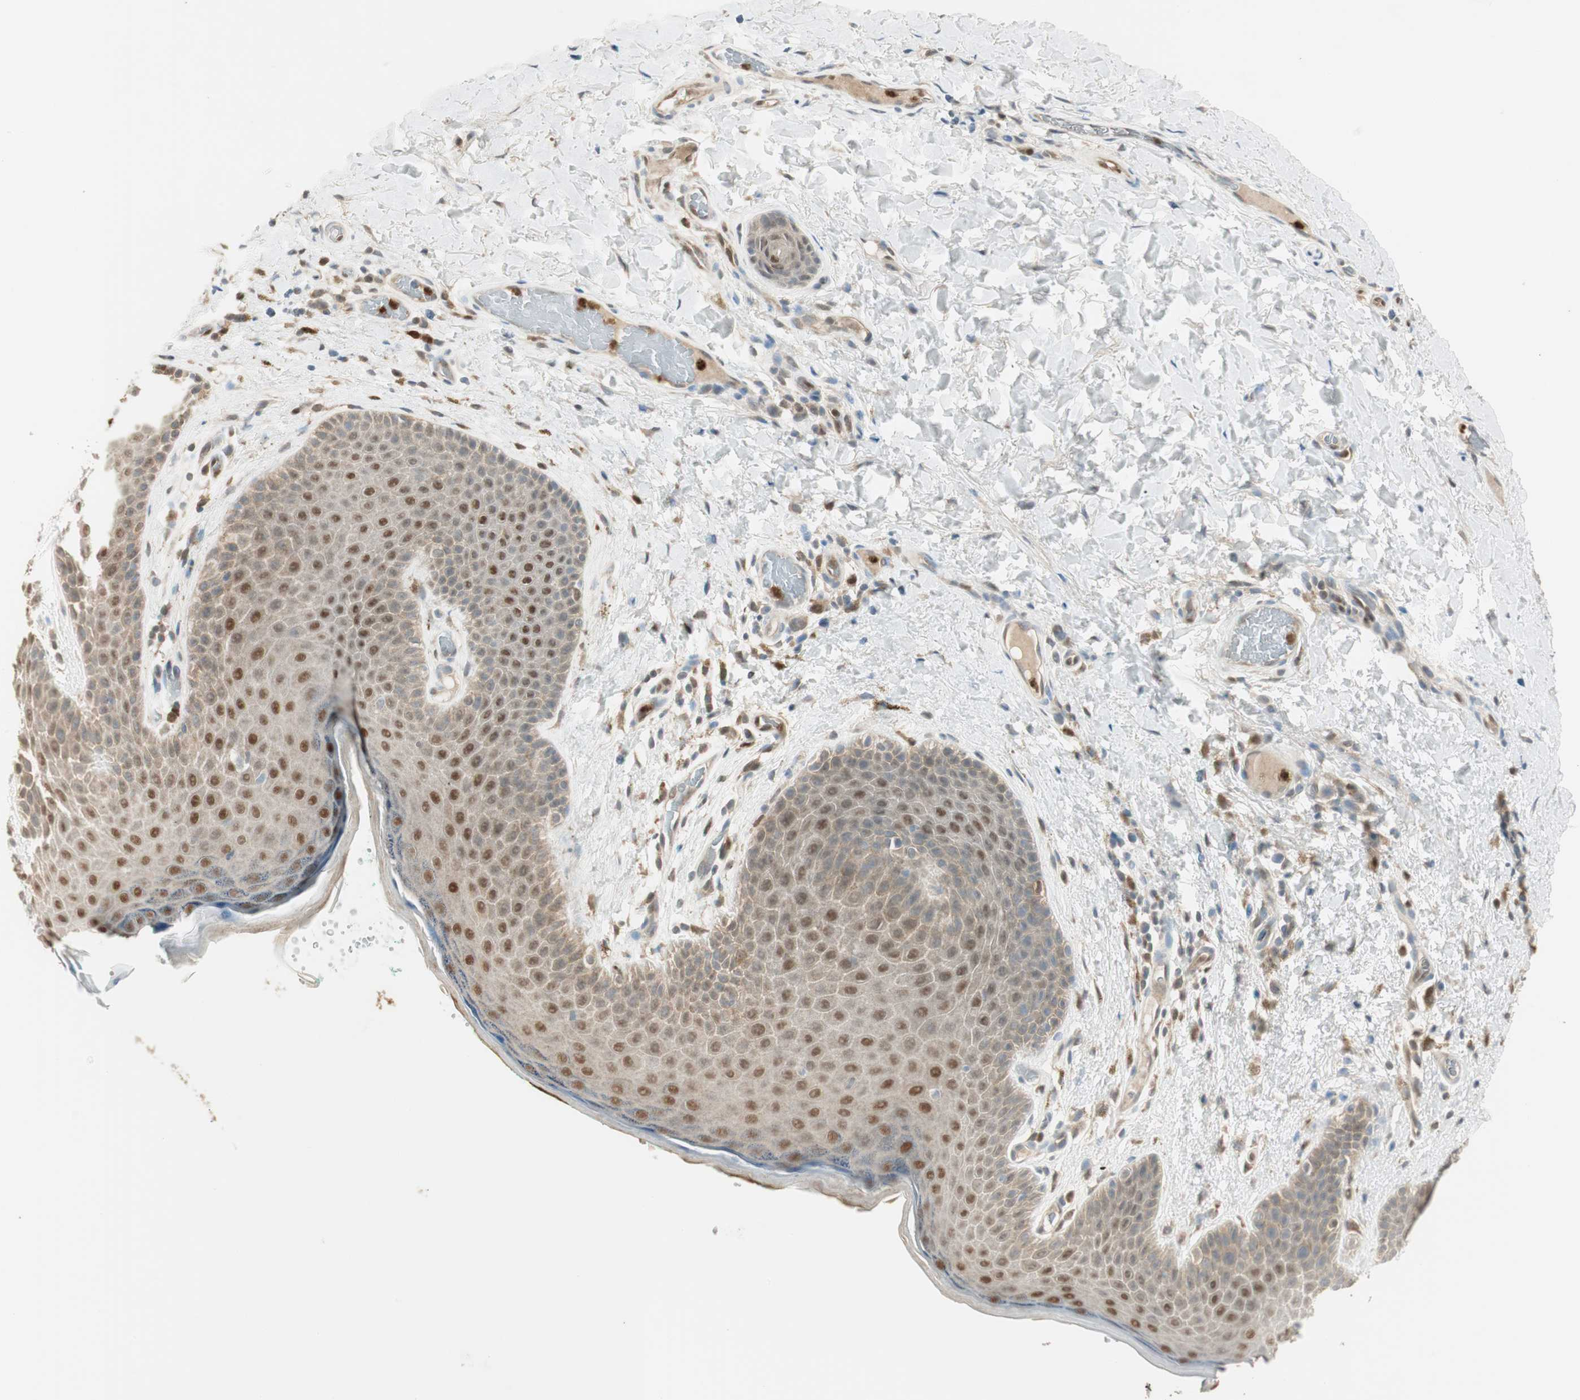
{"staining": {"intensity": "moderate", "quantity": ">75%", "location": "cytoplasmic/membranous,nuclear"}, "tissue": "skin", "cell_type": "Epidermal cells", "image_type": "normal", "snomed": [{"axis": "morphology", "description": "Normal tissue, NOS"}, {"axis": "topography", "description": "Anal"}], "caption": "Human skin stained with a protein marker shows moderate staining in epidermal cells.", "gene": "LTA4H", "patient": {"sex": "male", "age": 74}}